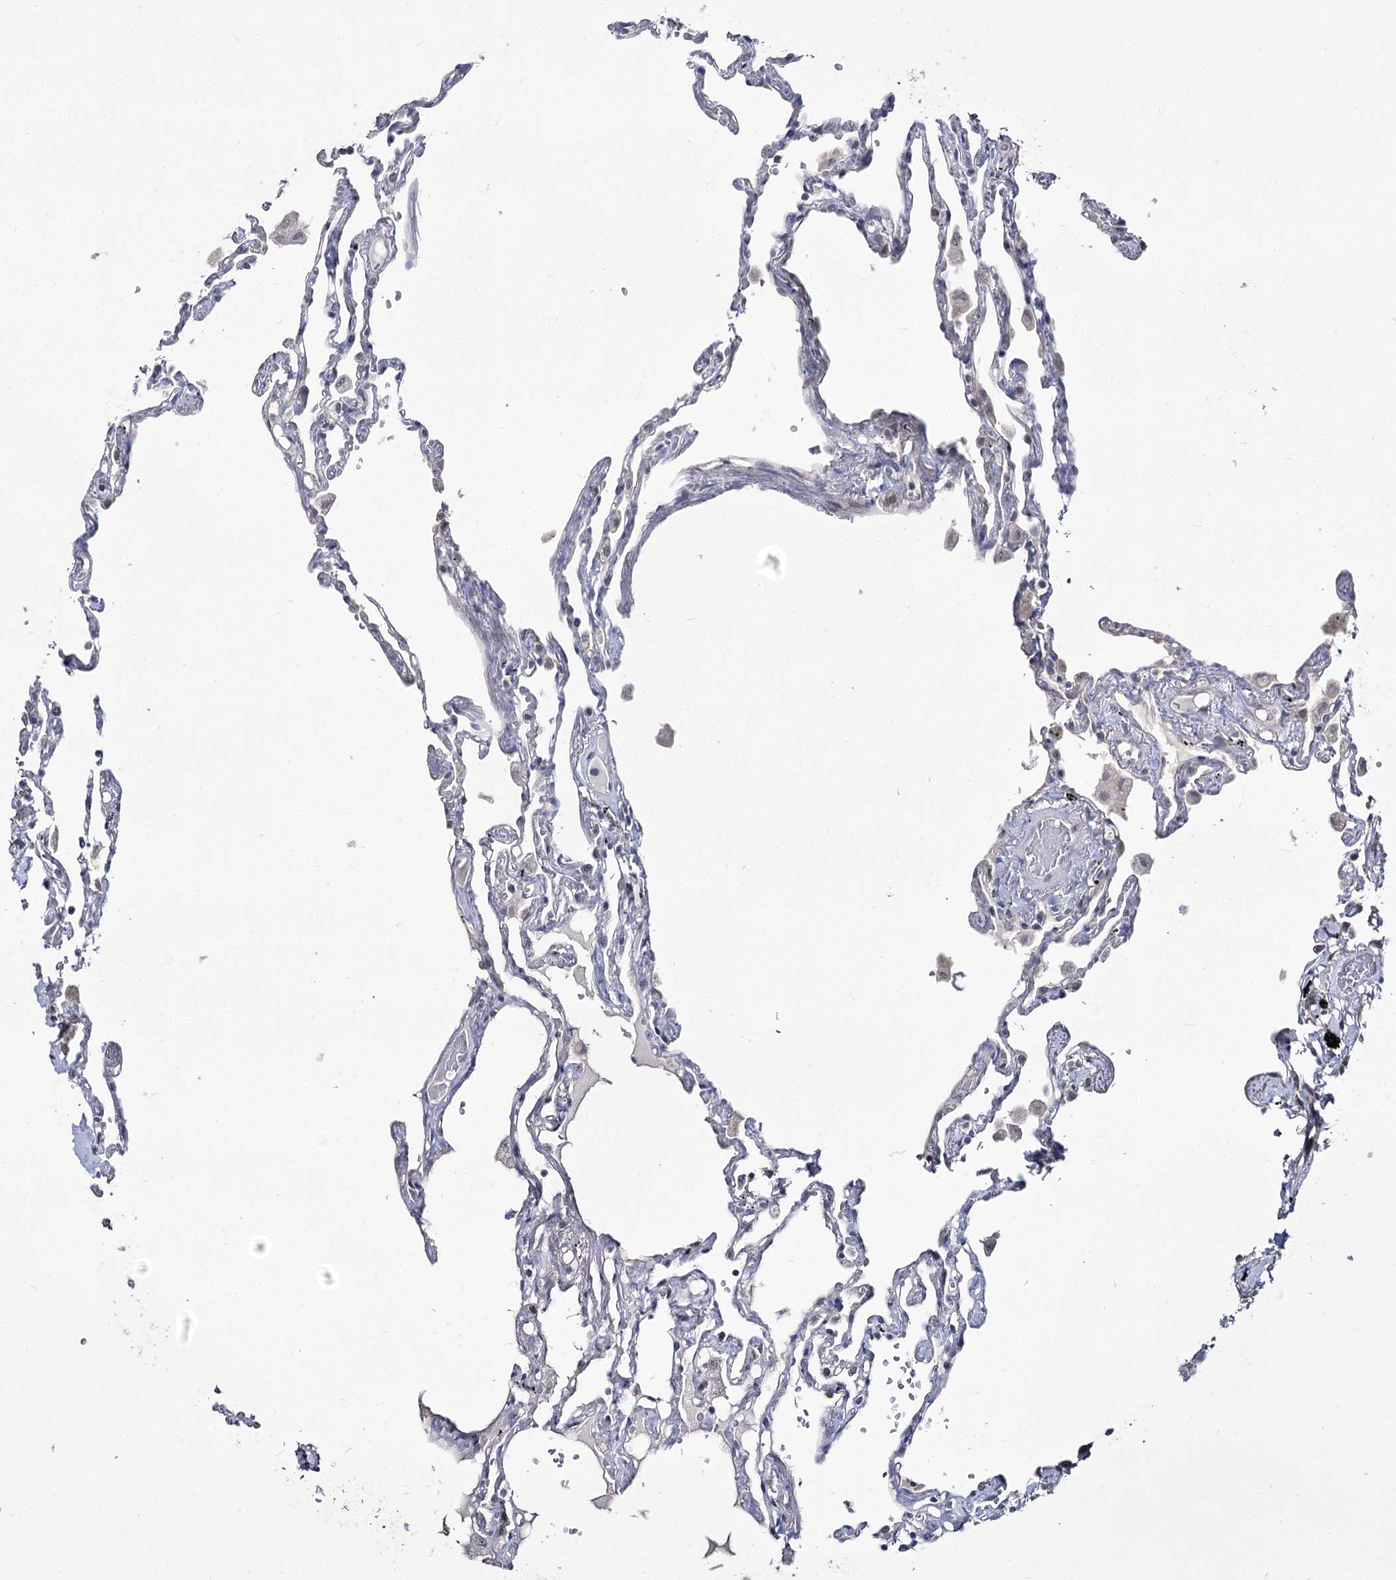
{"staining": {"intensity": "negative", "quantity": "none", "location": "none"}, "tissue": "lung", "cell_type": "Alveolar cells", "image_type": "normal", "snomed": [{"axis": "morphology", "description": "Normal tissue, NOS"}, {"axis": "topography", "description": "Lung"}], "caption": "The histopathology image shows no staining of alveolar cells in unremarkable lung. The staining was performed using DAB to visualize the protein expression in brown, while the nuclei were stained in blue with hematoxylin (Magnification: 20x).", "gene": "PHYHIPL", "patient": {"sex": "female", "age": 67}}